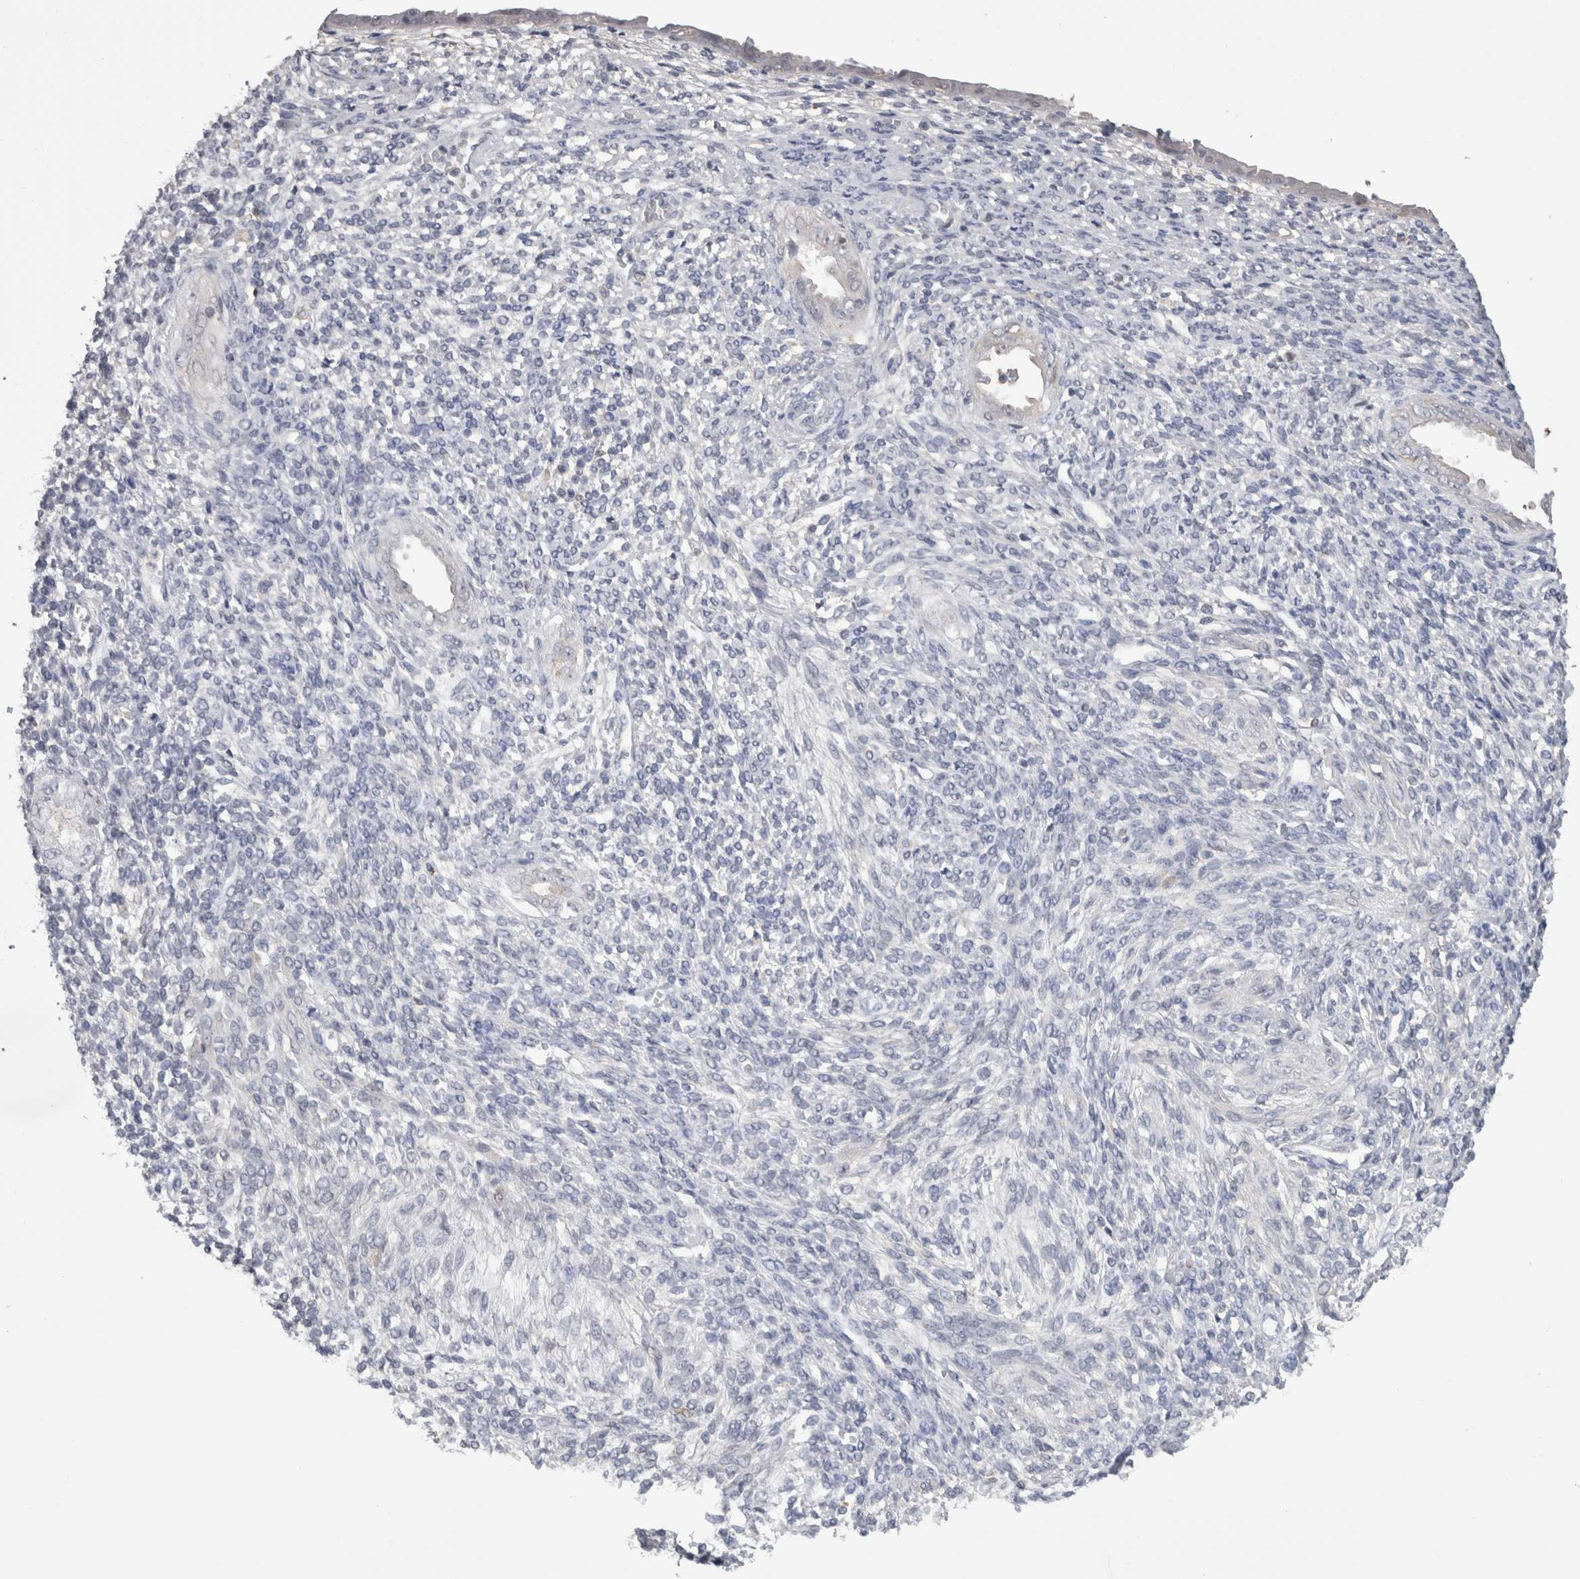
{"staining": {"intensity": "negative", "quantity": "none", "location": "none"}, "tissue": "endometrium", "cell_type": "Cells in endometrial stroma", "image_type": "normal", "snomed": [{"axis": "morphology", "description": "Normal tissue, NOS"}, {"axis": "topography", "description": "Endometrium"}], "caption": "Immunohistochemistry histopathology image of normal endometrium: endometrium stained with DAB (3,3'-diaminobenzidine) exhibits no significant protein staining in cells in endometrial stroma. (Brightfield microscopy of DAB immunohistochemistry at high magnification).", "gene": "SCRN1", "patient": {"sex": "female", "age": 66}}